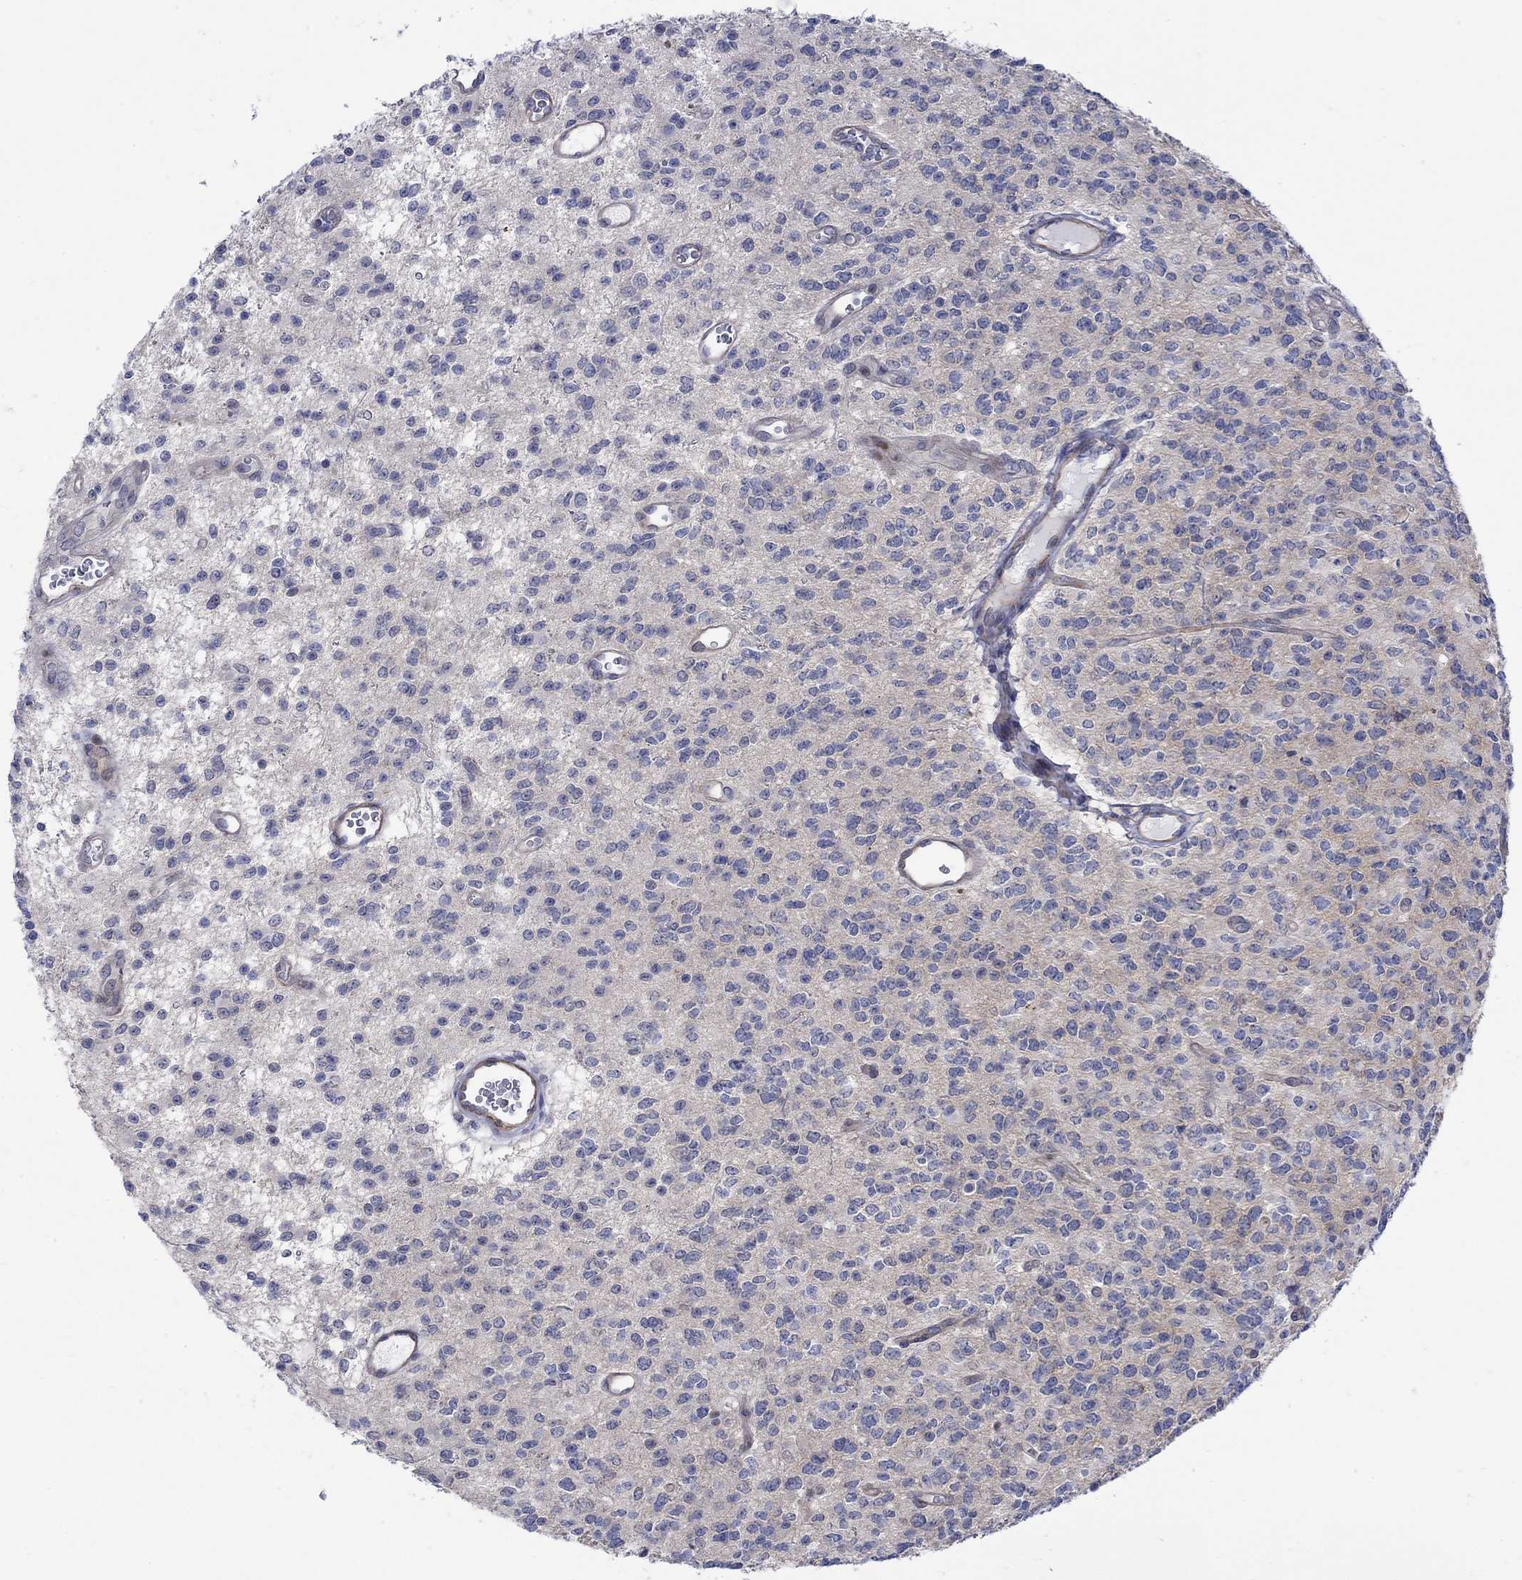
{"staining": {"intensity": "negative", "quantity": "none", "location": "none"}, "tissue": "glioma", "cell_type": "Tumor cells", "image_type": "cancer", "snomed": [{"axis": "morphology", "description": "Glioma, malignant, Low grade"}, {"axis": "topography", "description": "Brain"}], "caption": "Photomicrograph shows no significant protein staining in tumor cells of glioma. The staining was performed using DAB to visualize the protein expression in brown, while the nuclei were stained in blue with hematoxylin (Magnification: 20x).", "gene": "SCN7A", "patient": {"sex": "female", "age": 45}}